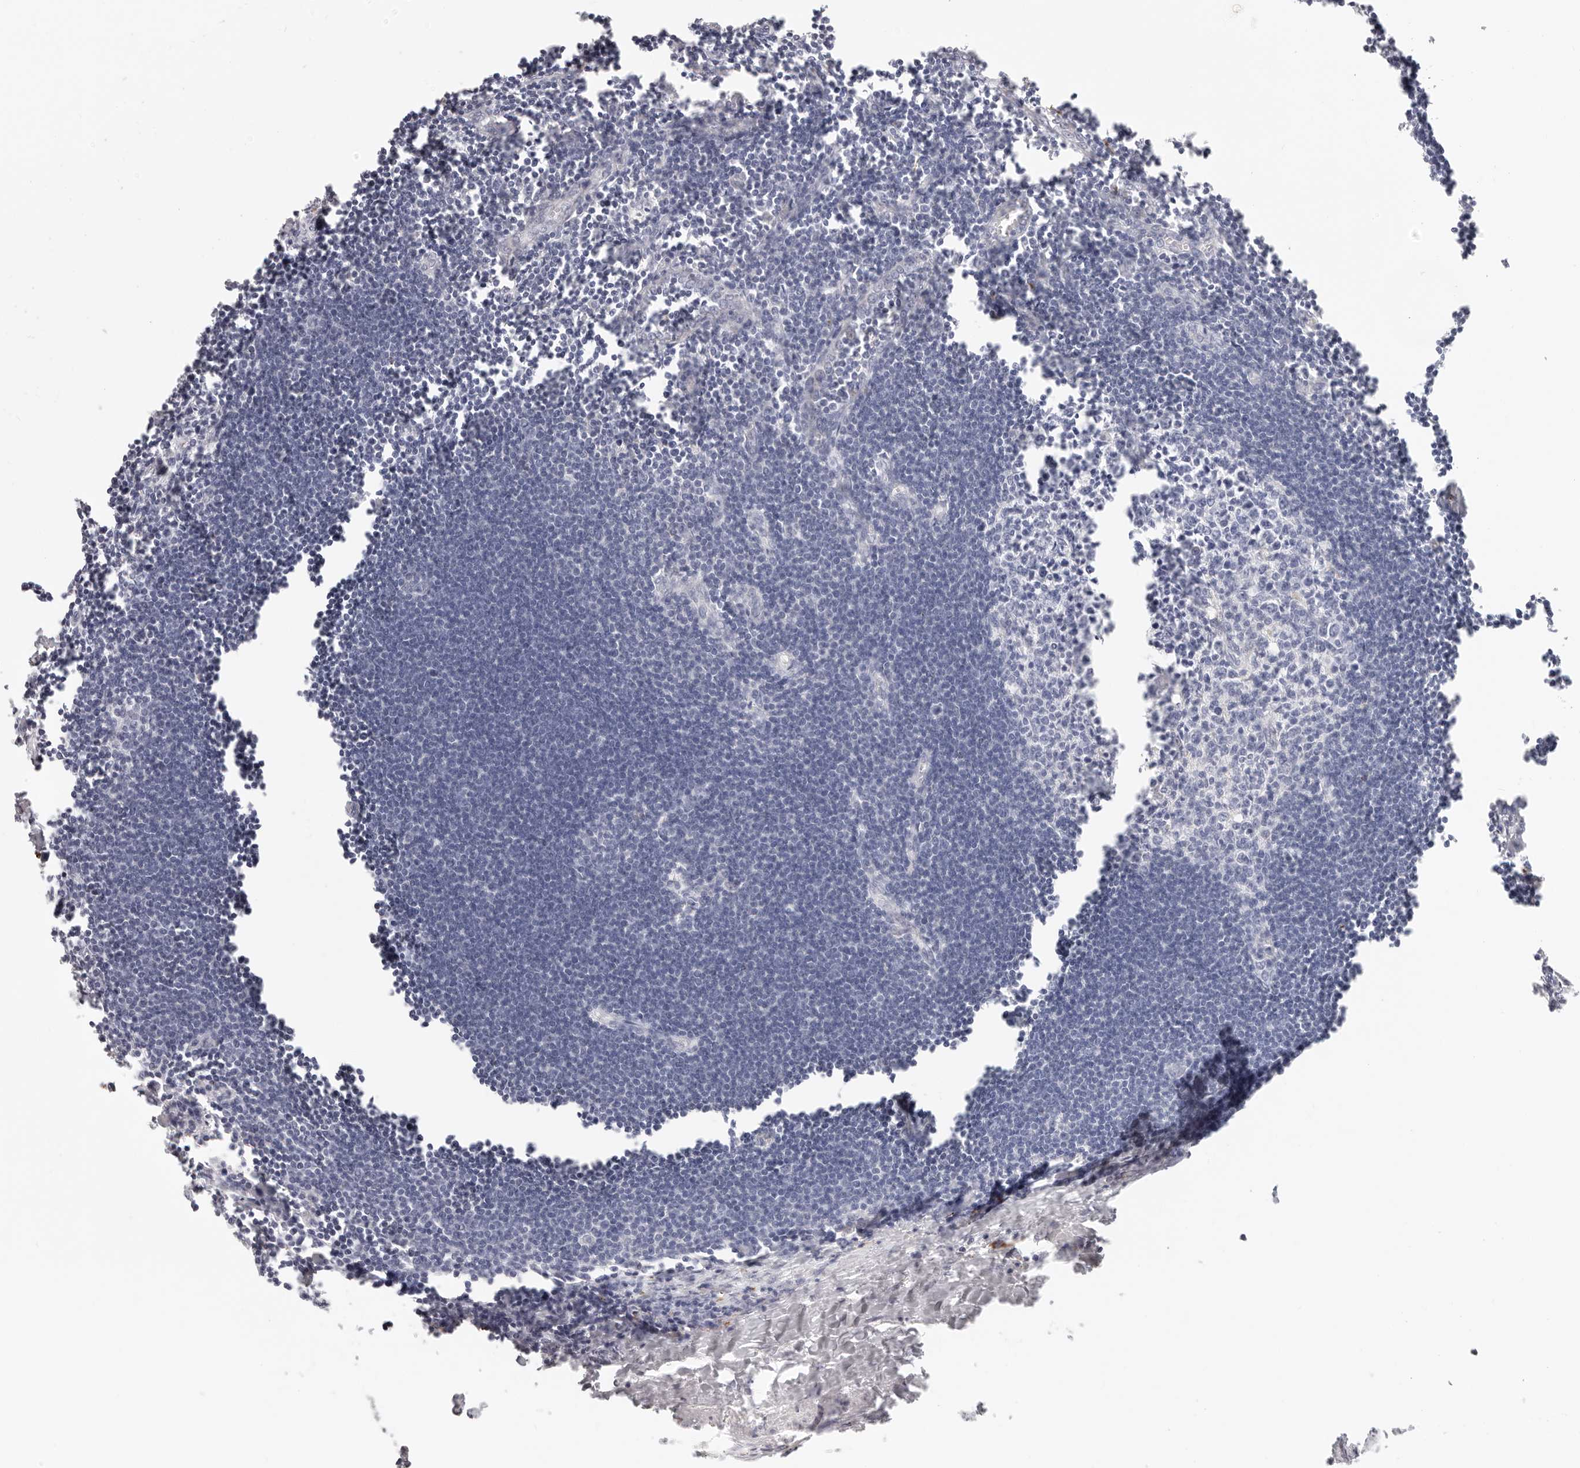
{"staining": {"intensity": "negative", "quantity": "none", "location": "none"}, "tissue": "lymph node", "cell_type": "Germinal center cells", "image_type": "normal", "snomed": [{"axis": "morphology", "description": "Normal tissue, NOS"}, {"axis": "morphology", "description": "Malignant melanoma, Metastatic site"}, {"axis": "topography", "description": "Lymph node"}], "caption": "Protein analysis of benign lymph node reveals no significant expression in germinal center cells.", "gene": "STKLD1", "patient": {"sex": "male", "age": 41}}